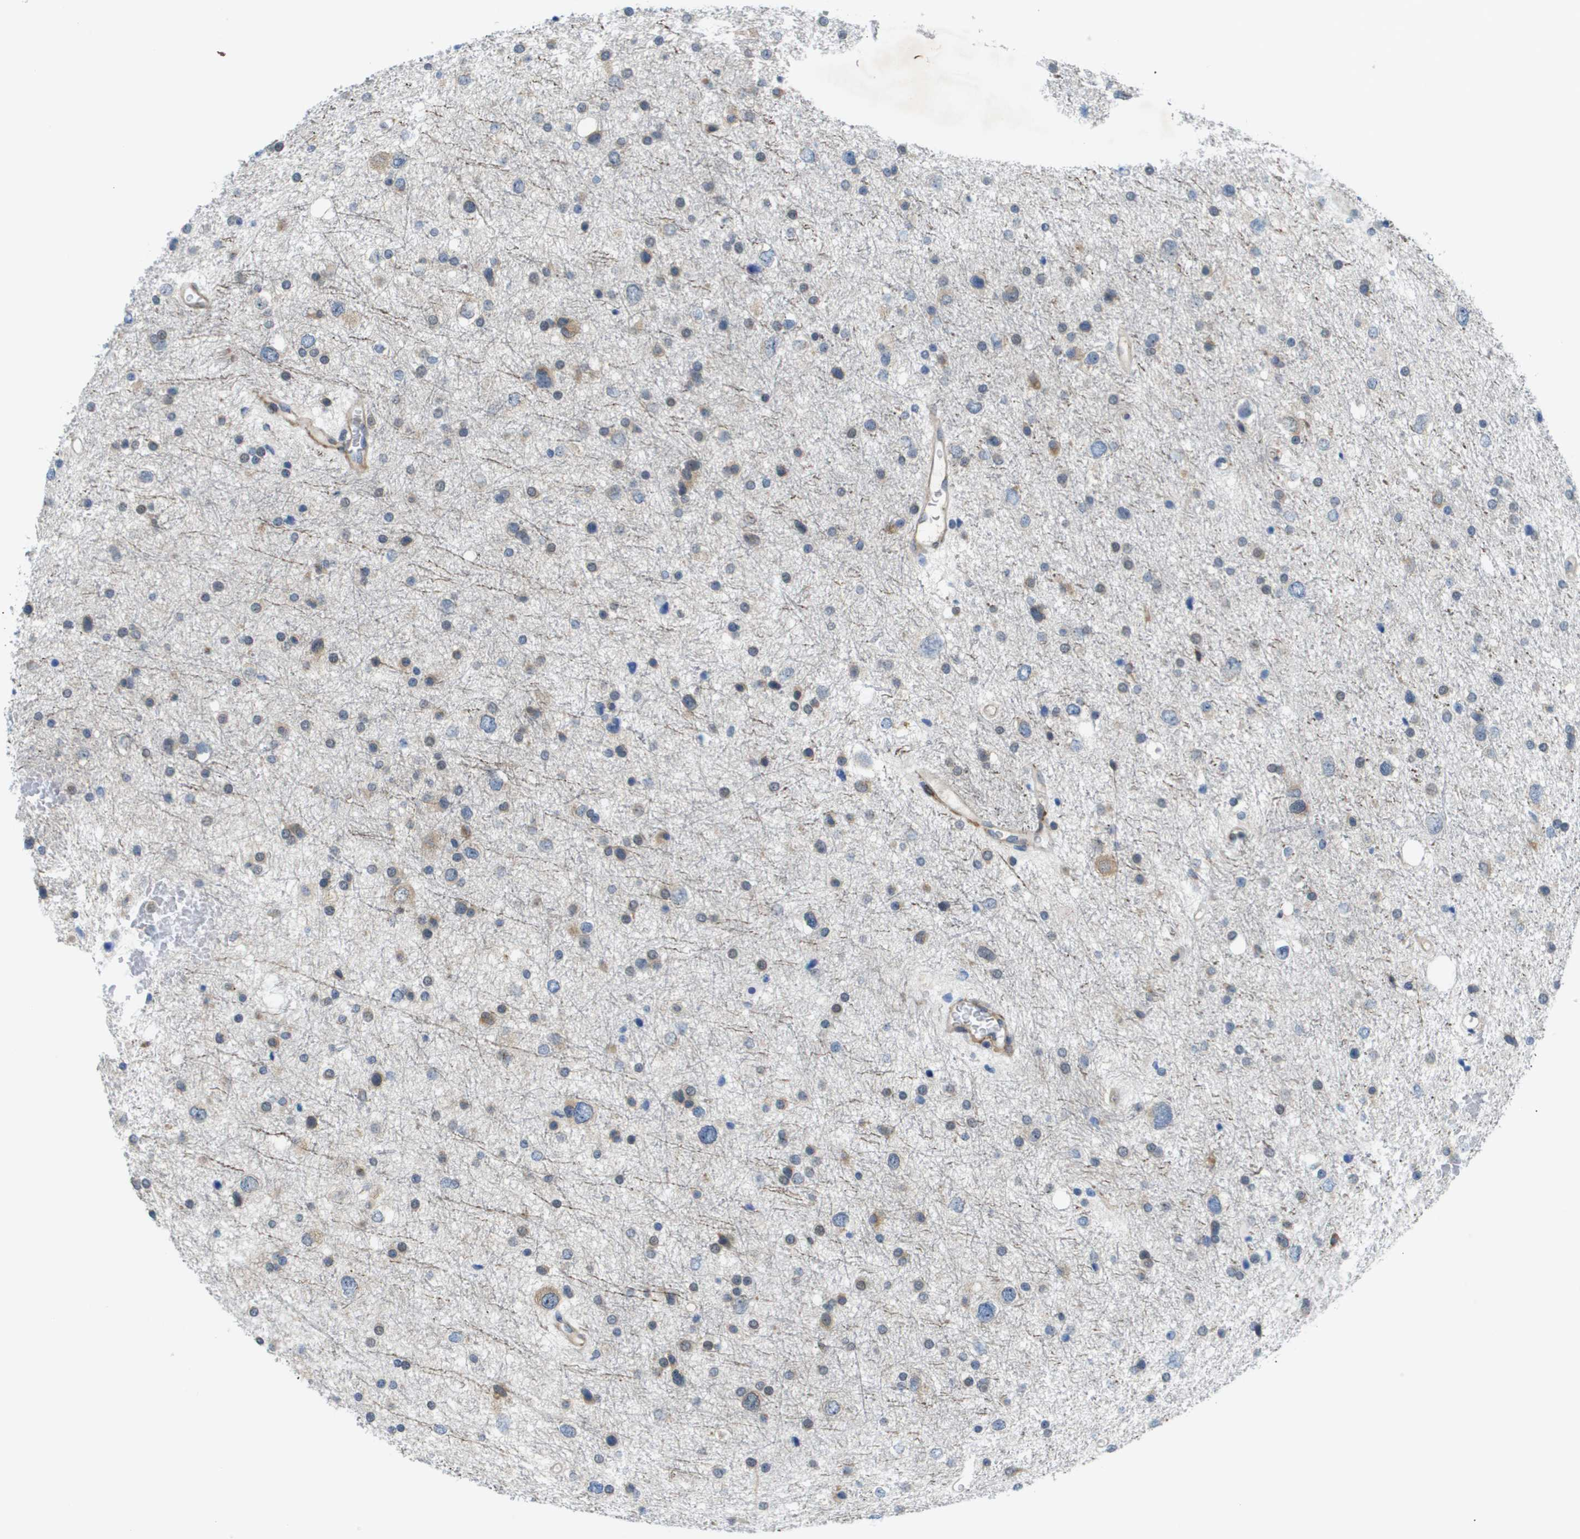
{"staining": {"intensity": "negative", "quantity": "none", "location": "none"}, "tissue": "glioma", "cell_type": "Tumor cells", "image_type": "cancer", "snomed": [{"axis": "morphology", "description": "Glioma, malignant, Low grade"}, {"axis": "topography", "description": "Brain"}], "caption": "Immunohistochemistry histopathology image of glioma stained for a protein (brown), which demonstrates no positivity in tumor cells. (DAB immunohistochemistry (IHC) with hematoxylin counter stain).", "gene": "OTUD5", "patient": {"sex": "female", "age": 37}}